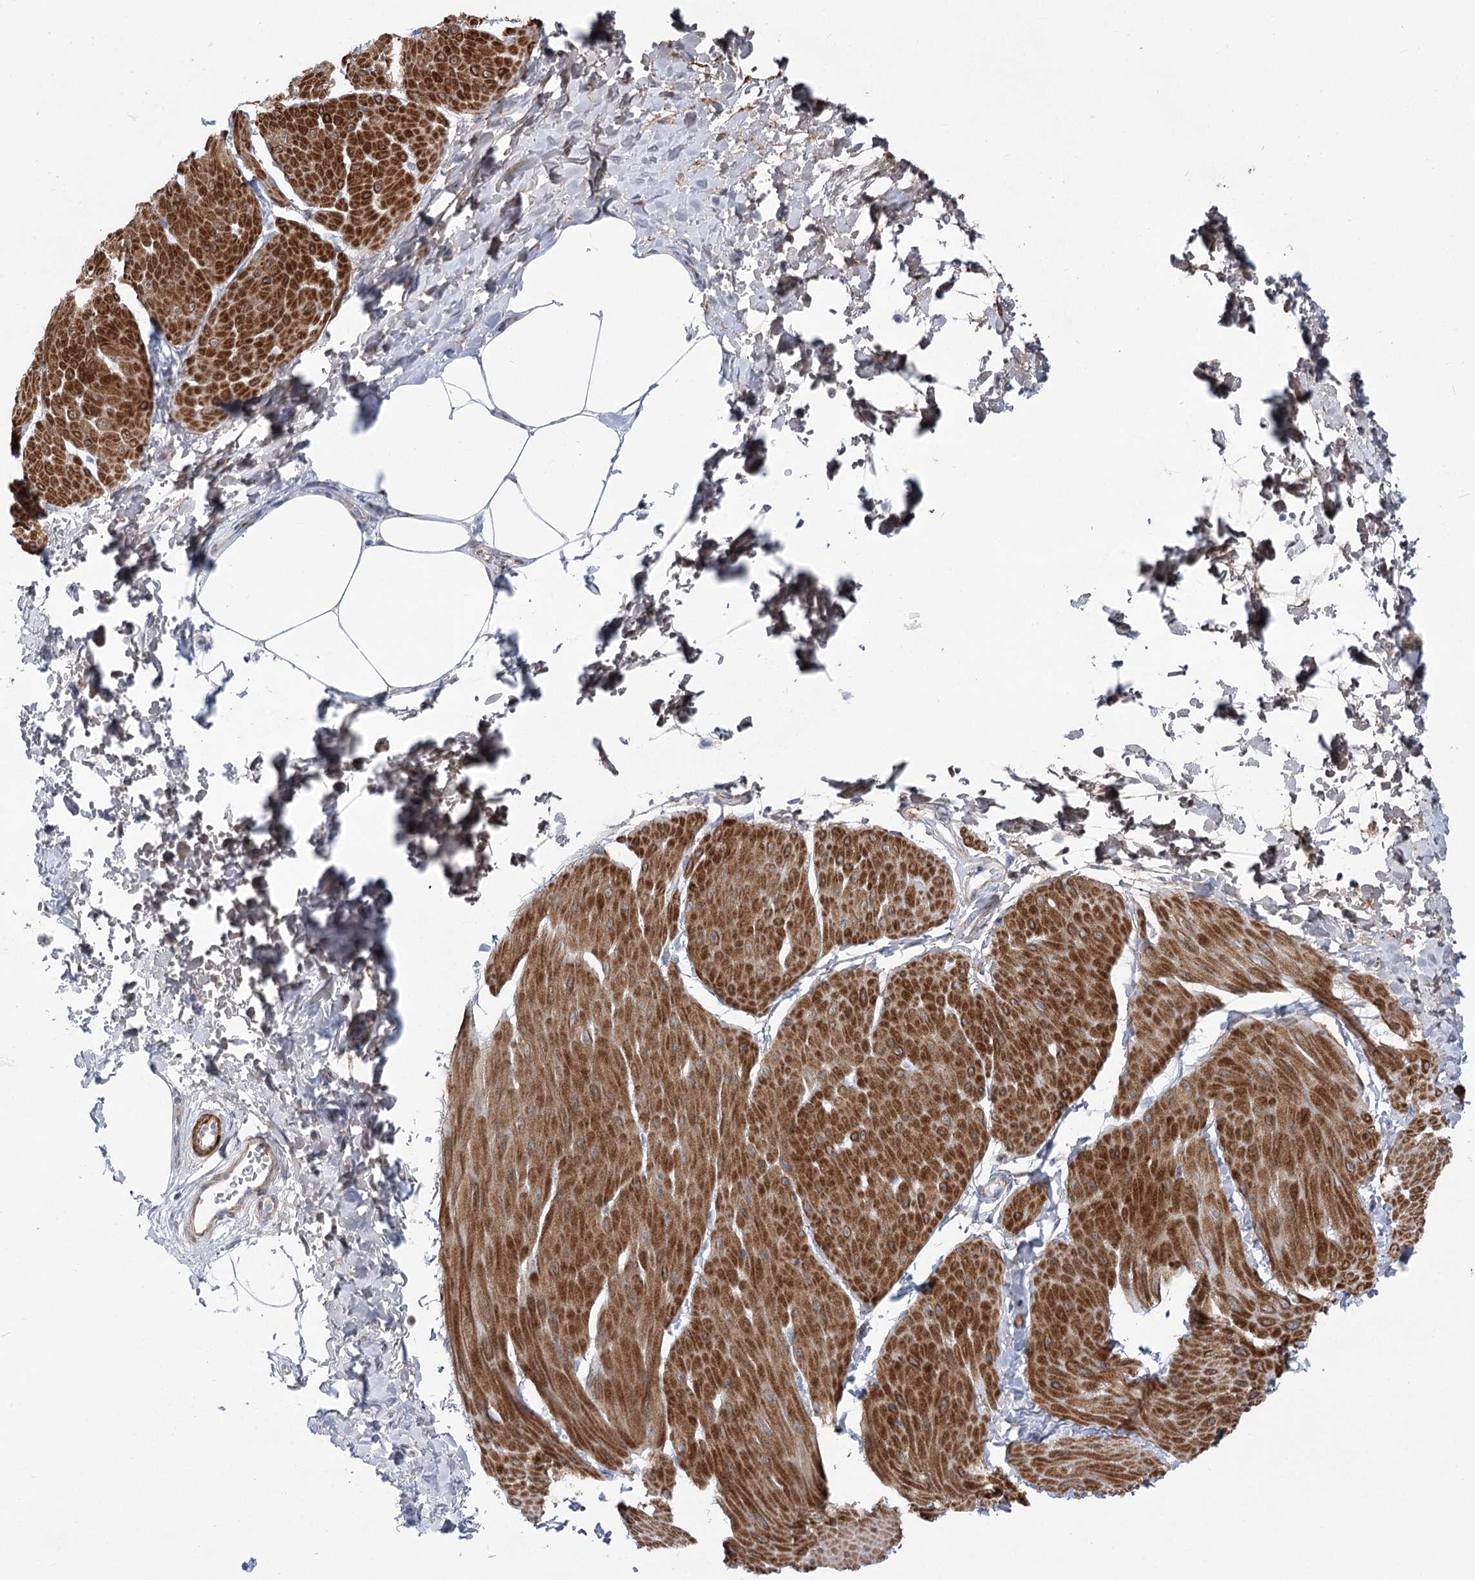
{"staining": {"intensity": "strong", "quantity": ">75%", "location": "cytoplasmic/membranous"}, "tissue": "smooth muscle", "cell_type": "Smooth muscle cells", "image_type": "normal", "snomed": [{"axis": "morphology", "description": "Urothelial carcinoma, High grade"}, {"axis": "topography", "description": "Urinary bladder"}], "caption": "Immunohistochemical staining of benign smooth muscle displays strong cytoplasmic/membranous protein positivity in about >75% of smooth muscle cells.", "gene": "ANKRD23", "patient": {"sex": "male", "age": 46}}